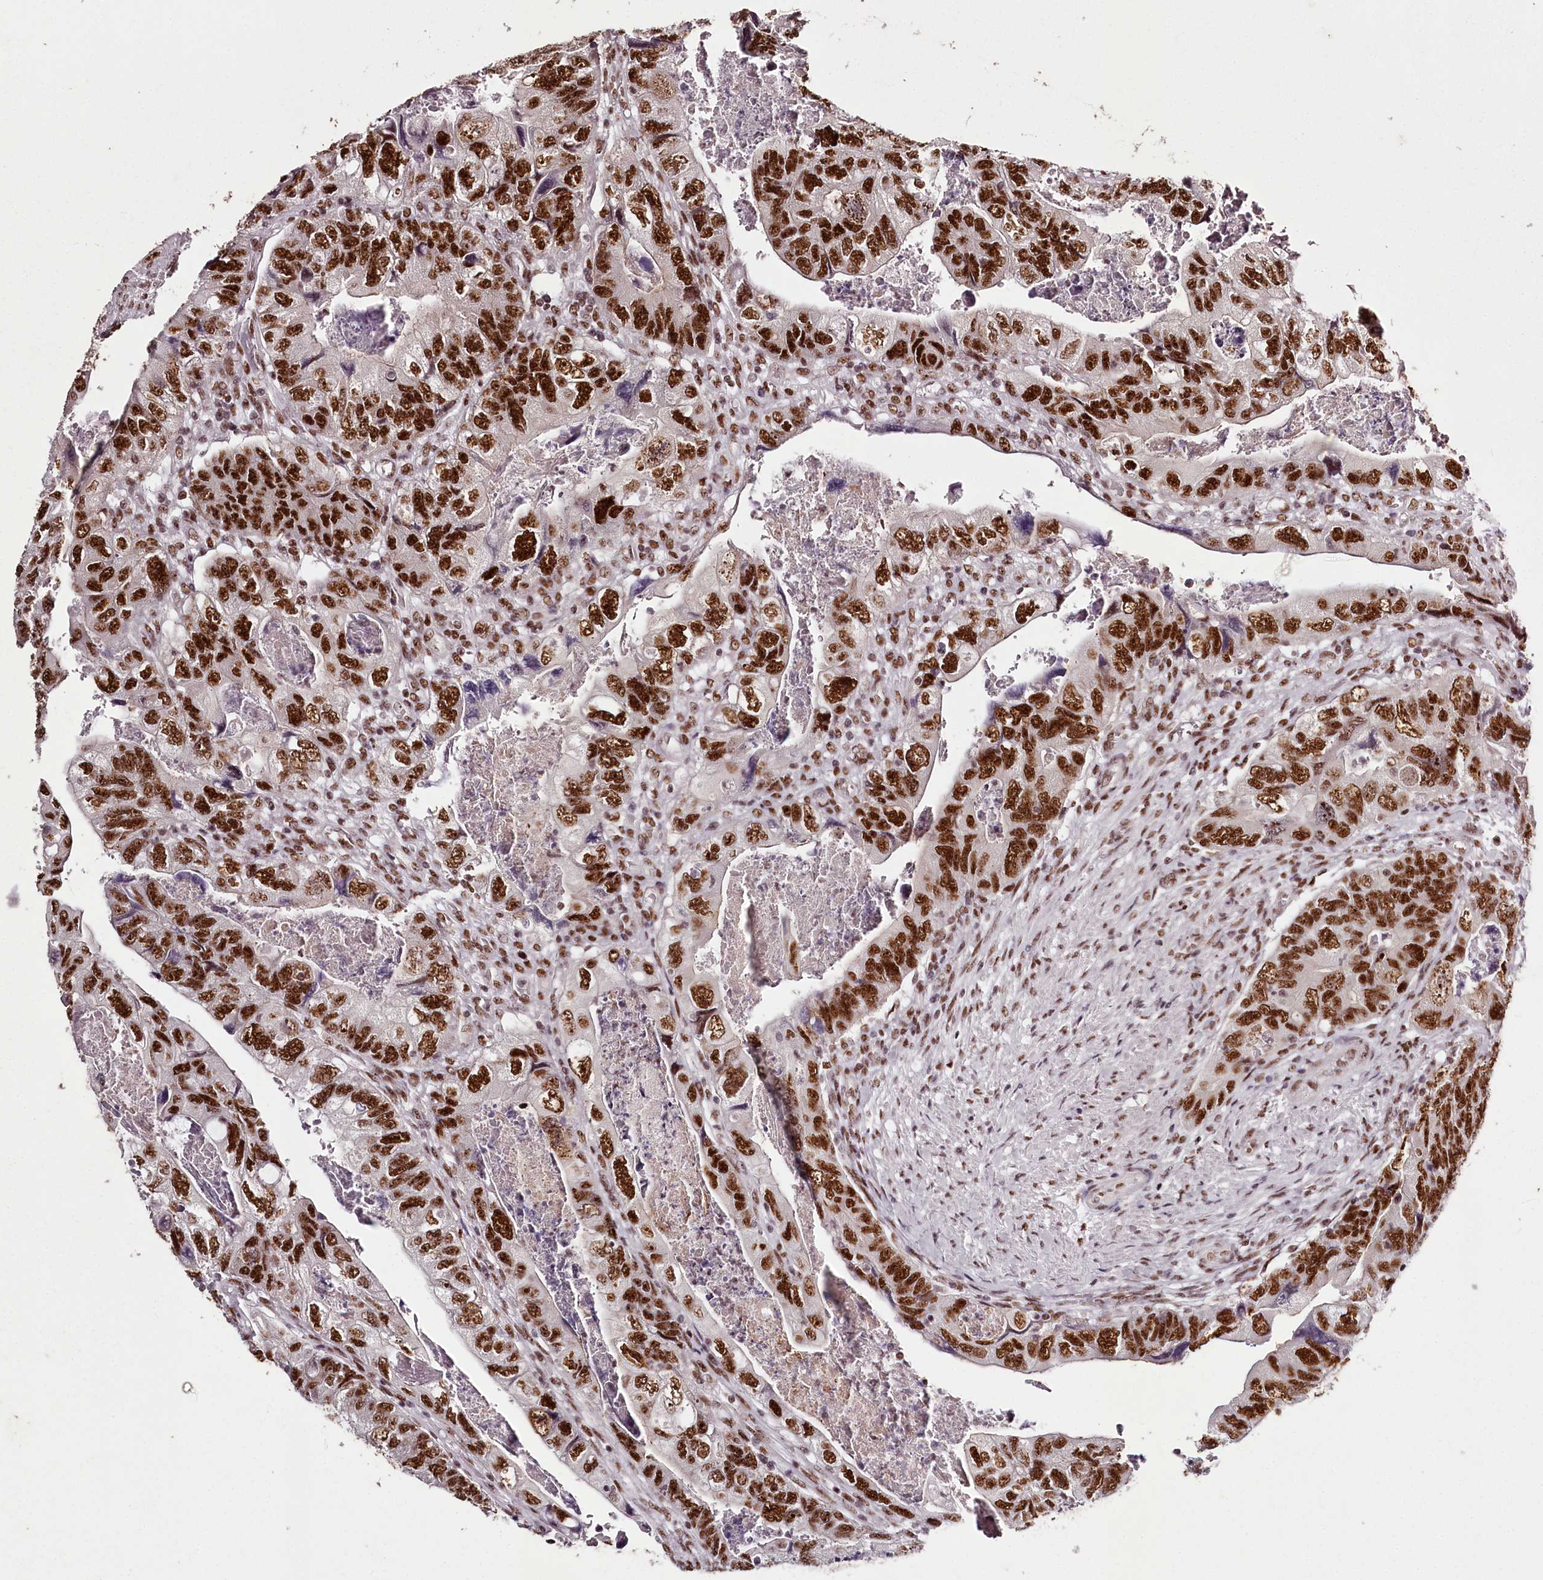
{"staining": {"intensity": "strong", "quantity": ">75%", "location": "nuclear"}, "tissue": "colorectal cancer", "cell_type": "Tumor cells", "image_type": "cancer", "snomed": [{"axis": "morphology", "description": "Adenocarcinoma, NOS"}, {"axis": "topography", "description": "Rectum"}], "caption": "Human colorectal cancer (adenocarcinoma) stained with a protein marker exhibits strong staining in tumor cells.", "gene": "PSPC1", "patient": {"sex": "male", "age": 63}}